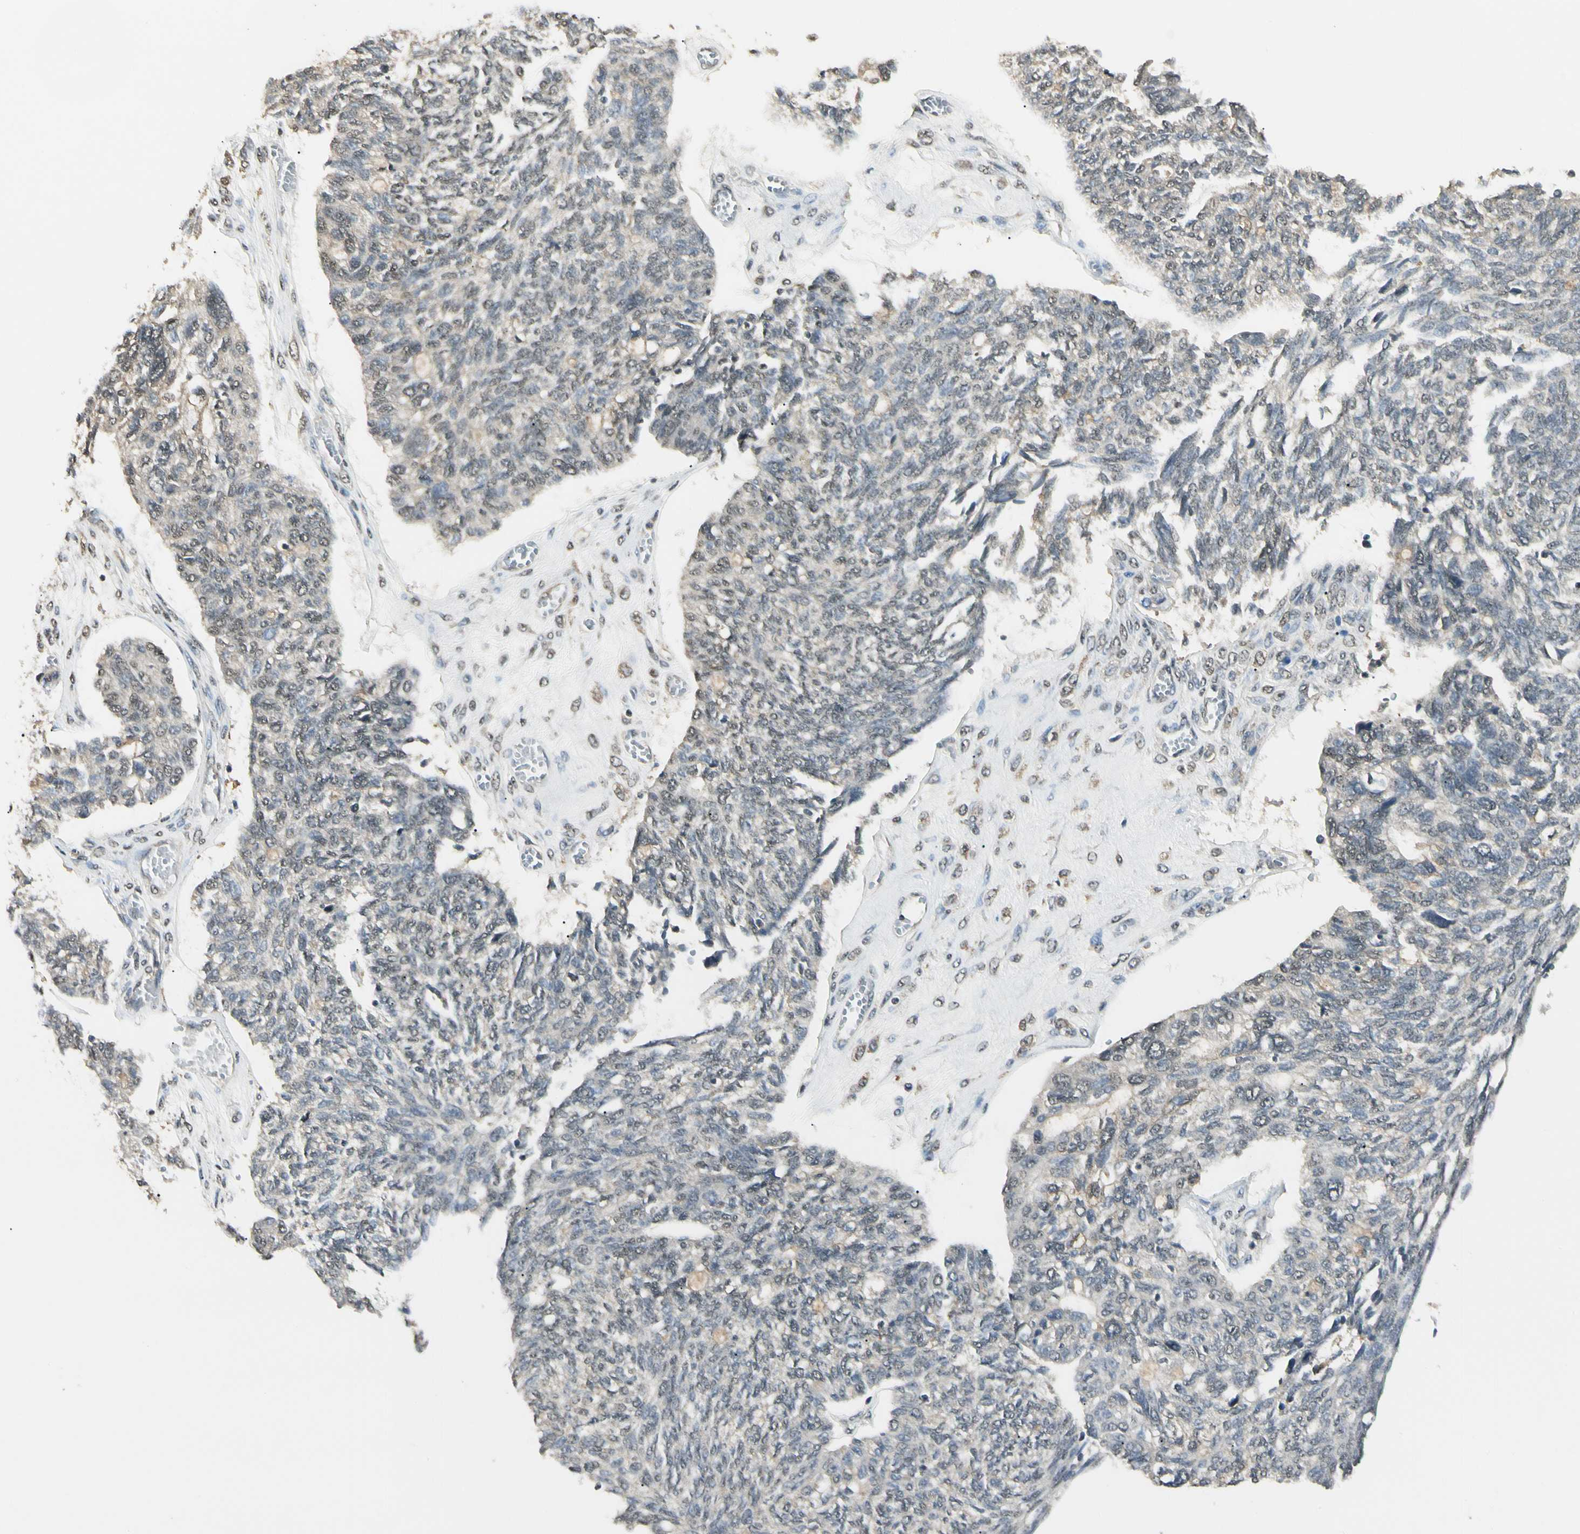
{"staining": {"intensity": "weak", "quantity": "25%-75%", "location": "cytoplasmic/membranous"}, "tissue": "ovarian cancer", "cell_type": "Tumor cells", "image_type": "cancer", "snomed": [{"axis": "morphology", "description": "Cystadenocarcinoma, serous, NOS"}, {"axis": "topography", "description": "Ovary"}], "caption": "Weak cytoplasmic/membranous protein positivity is appreciated in about 25%-75% of tumor cells in ovarian cancer (serous cystadenocarcinoma). The protein is stained brown, and the nuclei are stained in blue (DAB (3,3'-diaminobenzidine) IHC with brightfield microscopy, high magnification).", "gene": "SGCA", "patient": {"sex": "female", "age": 79}}